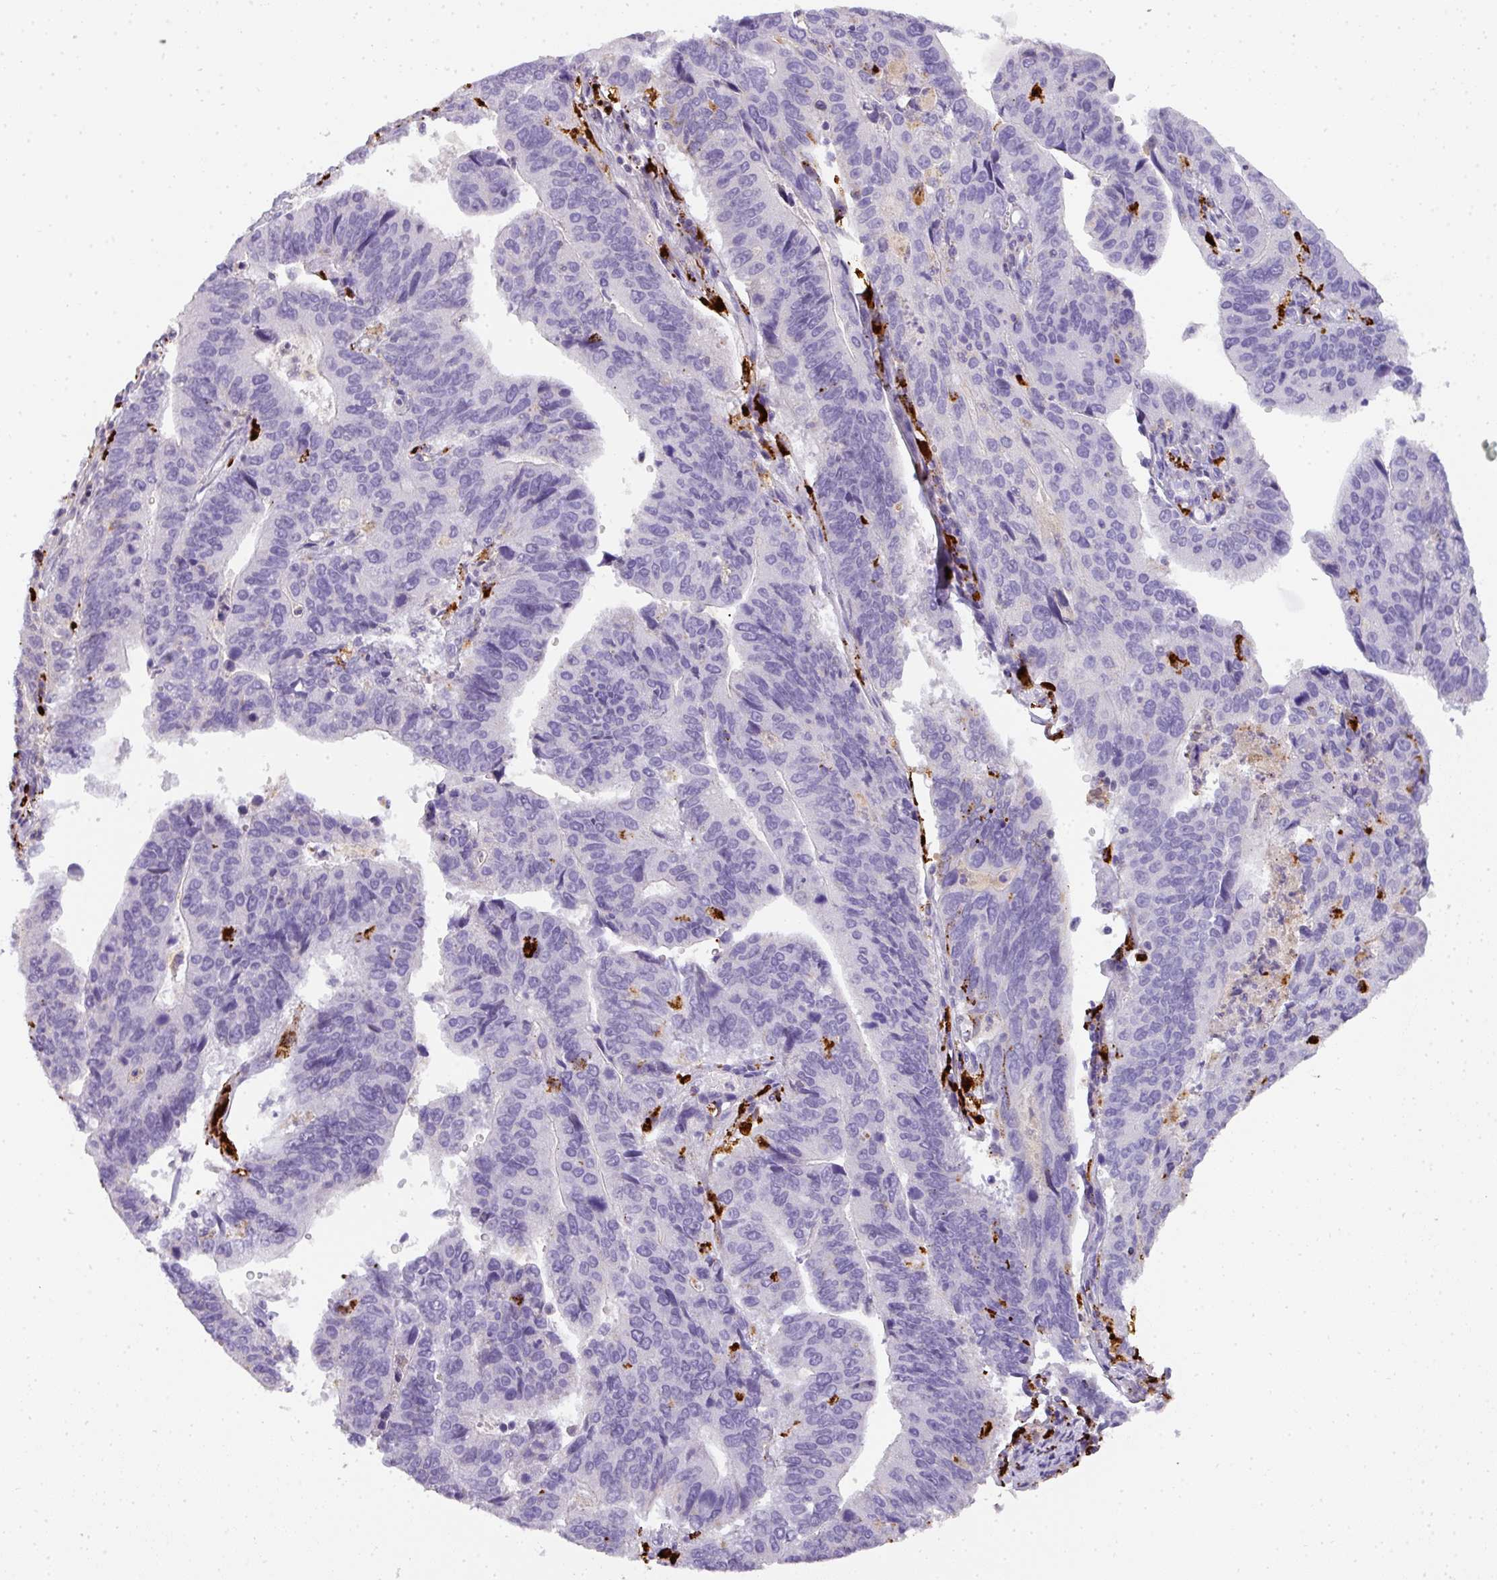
{"staining": {"intensity": "negative", "quantity": "none", "location": "none"}, "tissue": "stomach cancer", "cell_type": "Tumor cells", "image_type": "cancer", "snomed": [{"axis": "morphology", "description": "Adenocarcinoma, NOS"}, {"axis": "topography", "description": "Stomach"}], "caption": "The immunohistochemistry (IHC) photomicrograph has no significant positivity in tumor cells of adenocarcinoma (stomach) tissue.", "gene": "MMACHC", "patient": {"sex": "male", "age": 59}}